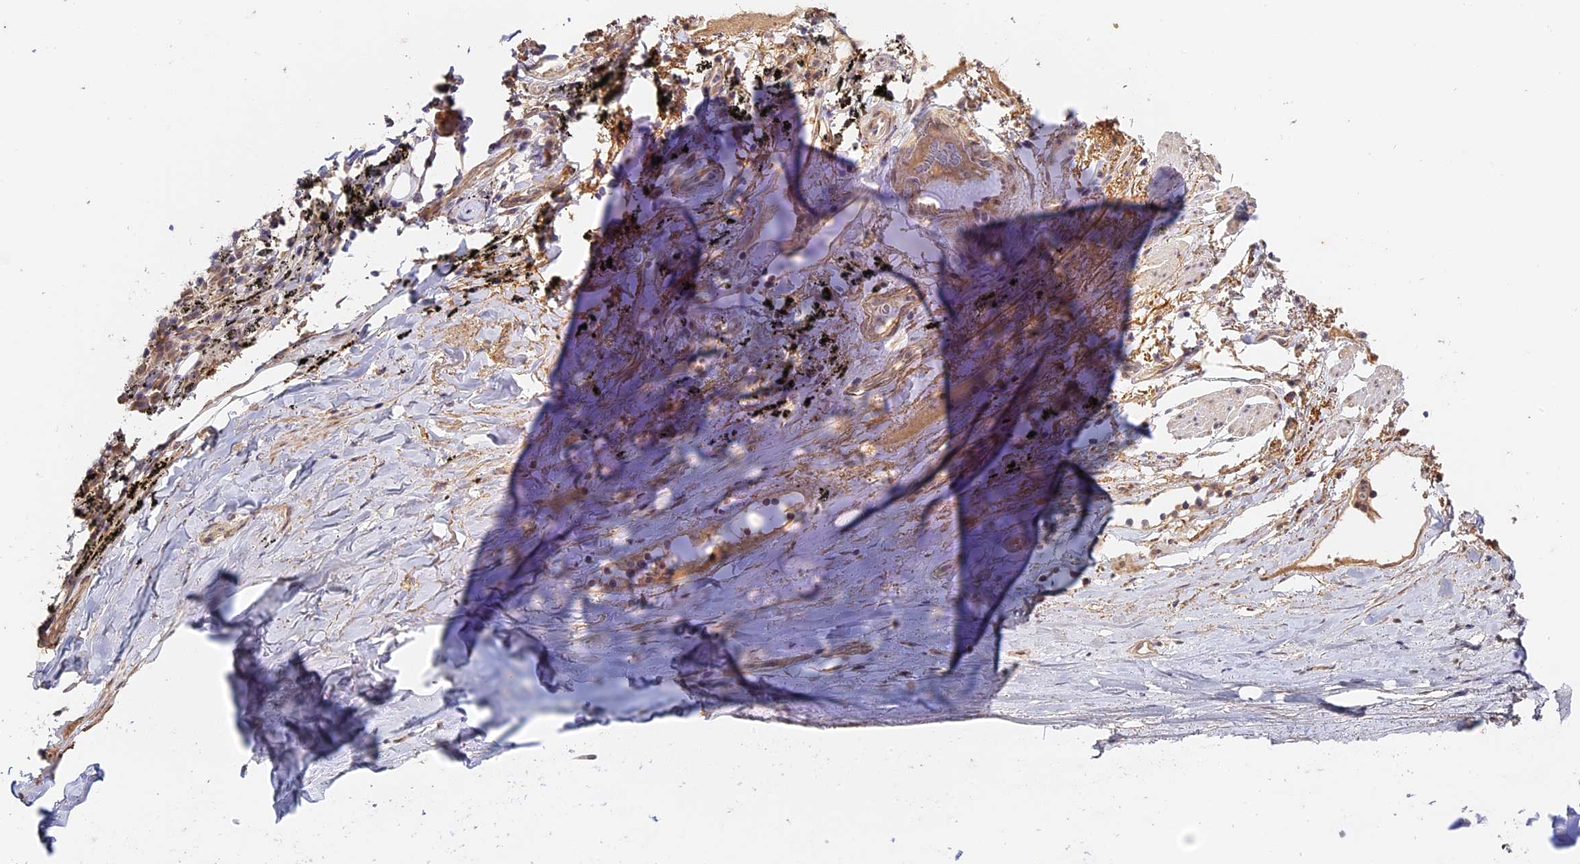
{"staining": {"intensity": "negative", "quantity": "none", "location": "none"}, "tissue": "adipose tissue", "cell_type": "Adipocytes", "image_type": "normal", "snomed": [{"axis": "morphology", "description": "Normal tissue, NOS"}, {"axis": "topography", "description": "Lymph node"}, {"axis": "topography", "description": "Bronchus"}], "caption": "Histopathology image shows no significant protein staining in adipocytes of normal adipose tissue. The staining was performed using DAB (3,3'-diaminobenzidine) to visualize the protein expression in brown, while the nuclei were stained in blue with hematoxylin (Magnification: 20x).", "gene": "IMPACT", "patient": {"sex": "male", "age": 63}}